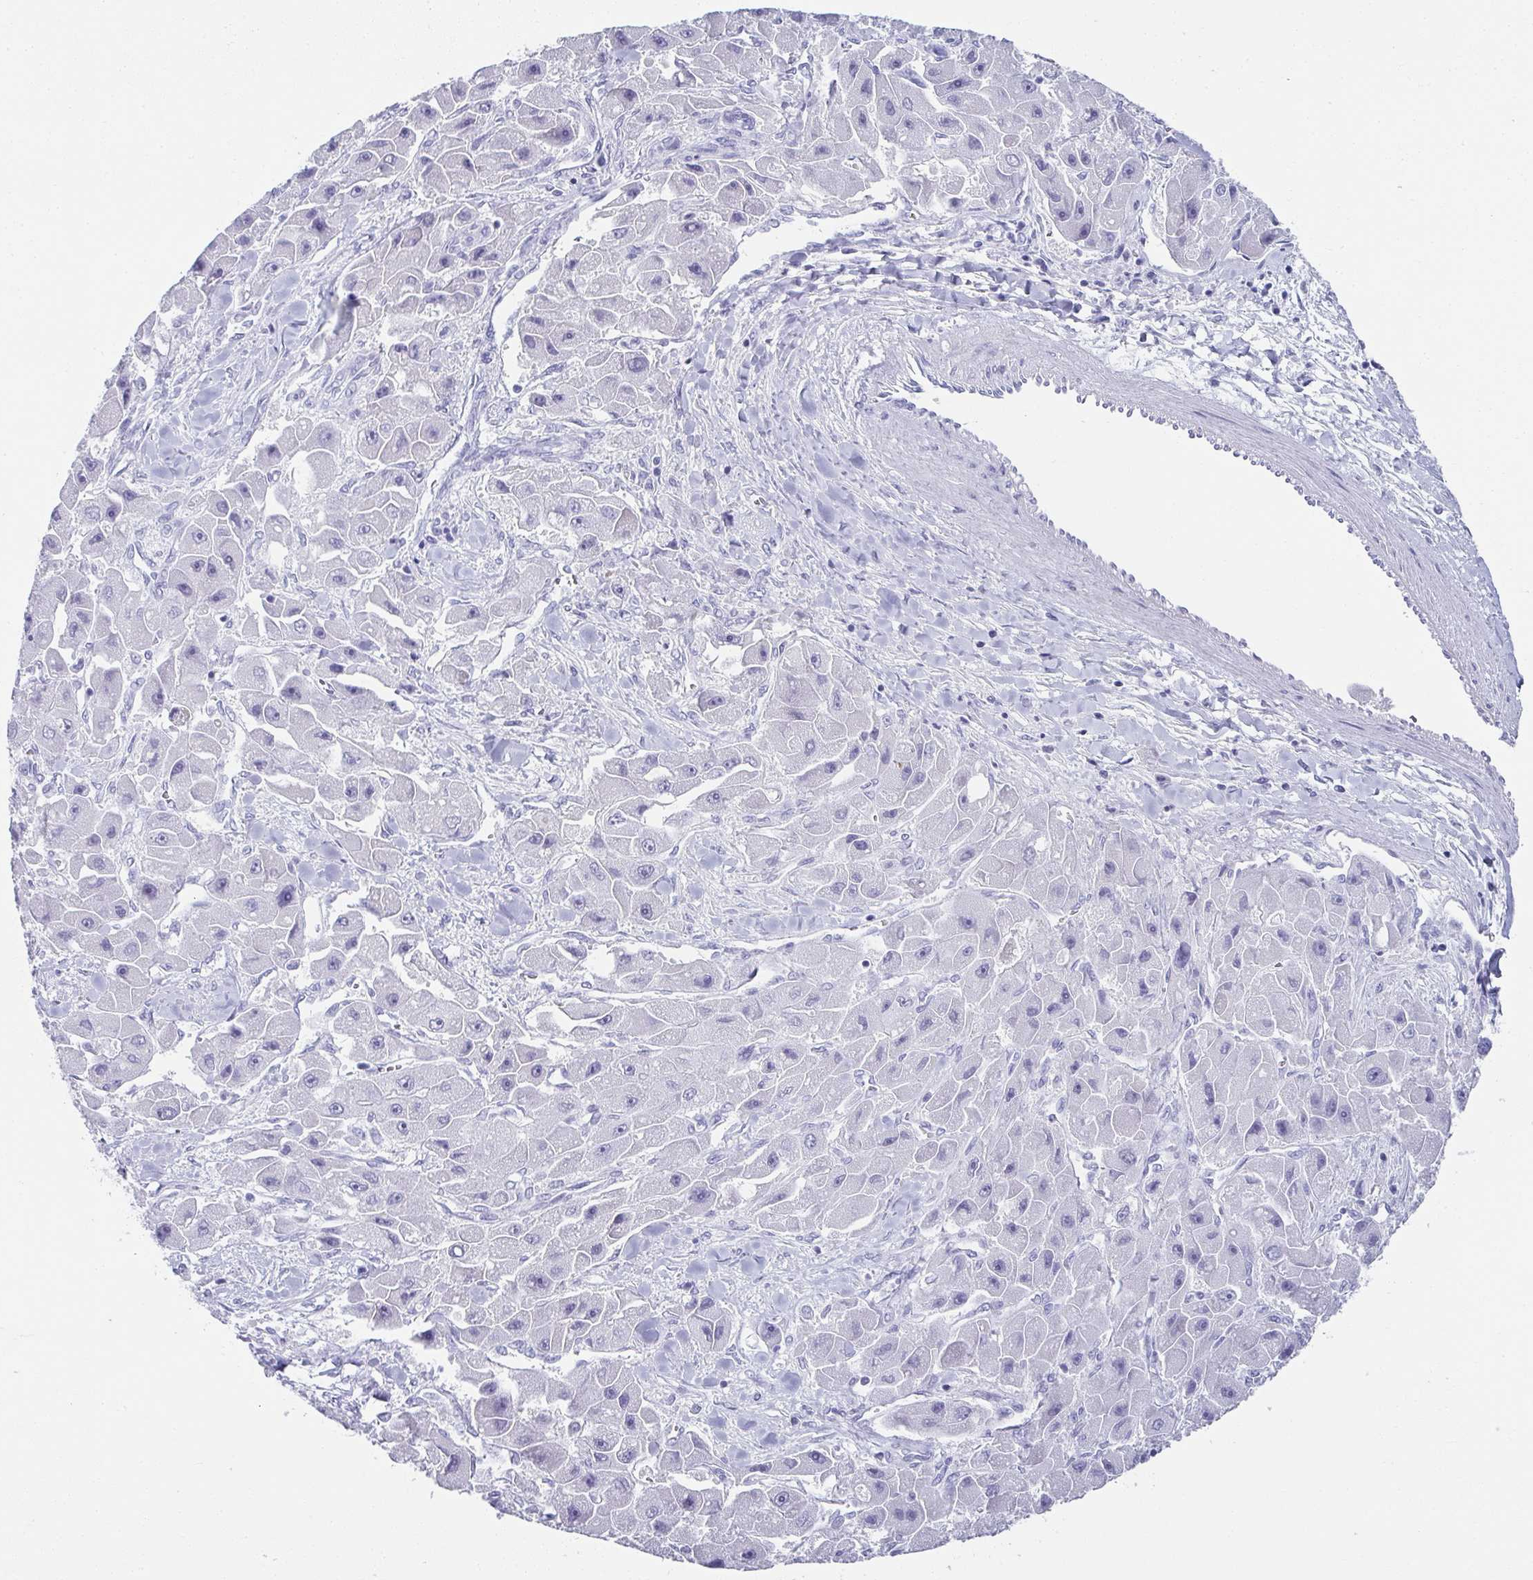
{"staining": {"intensity": "negative", "quantity": "none", "location": "none"}, "tissue": "liver cancer", "cell_type": "Tumor cells", "image_type": "cancer", "snomed": [{"axis": "morphology", "description": "Carcinoma, Hepatocellular, NOS"}, {"axis": "topography", "description": "Liver"}], "caption": "Protein analysis of liver cancer reveals no significant expression in tumor cells. Brightfield microscopy of IHC stained with DAB (3,3'-diaminobenzidine) (brown) and hematoxylin (blue), captured at high magnification.", "gene": "SYCP1", "patient": {"sex": "male", "age": 24}}